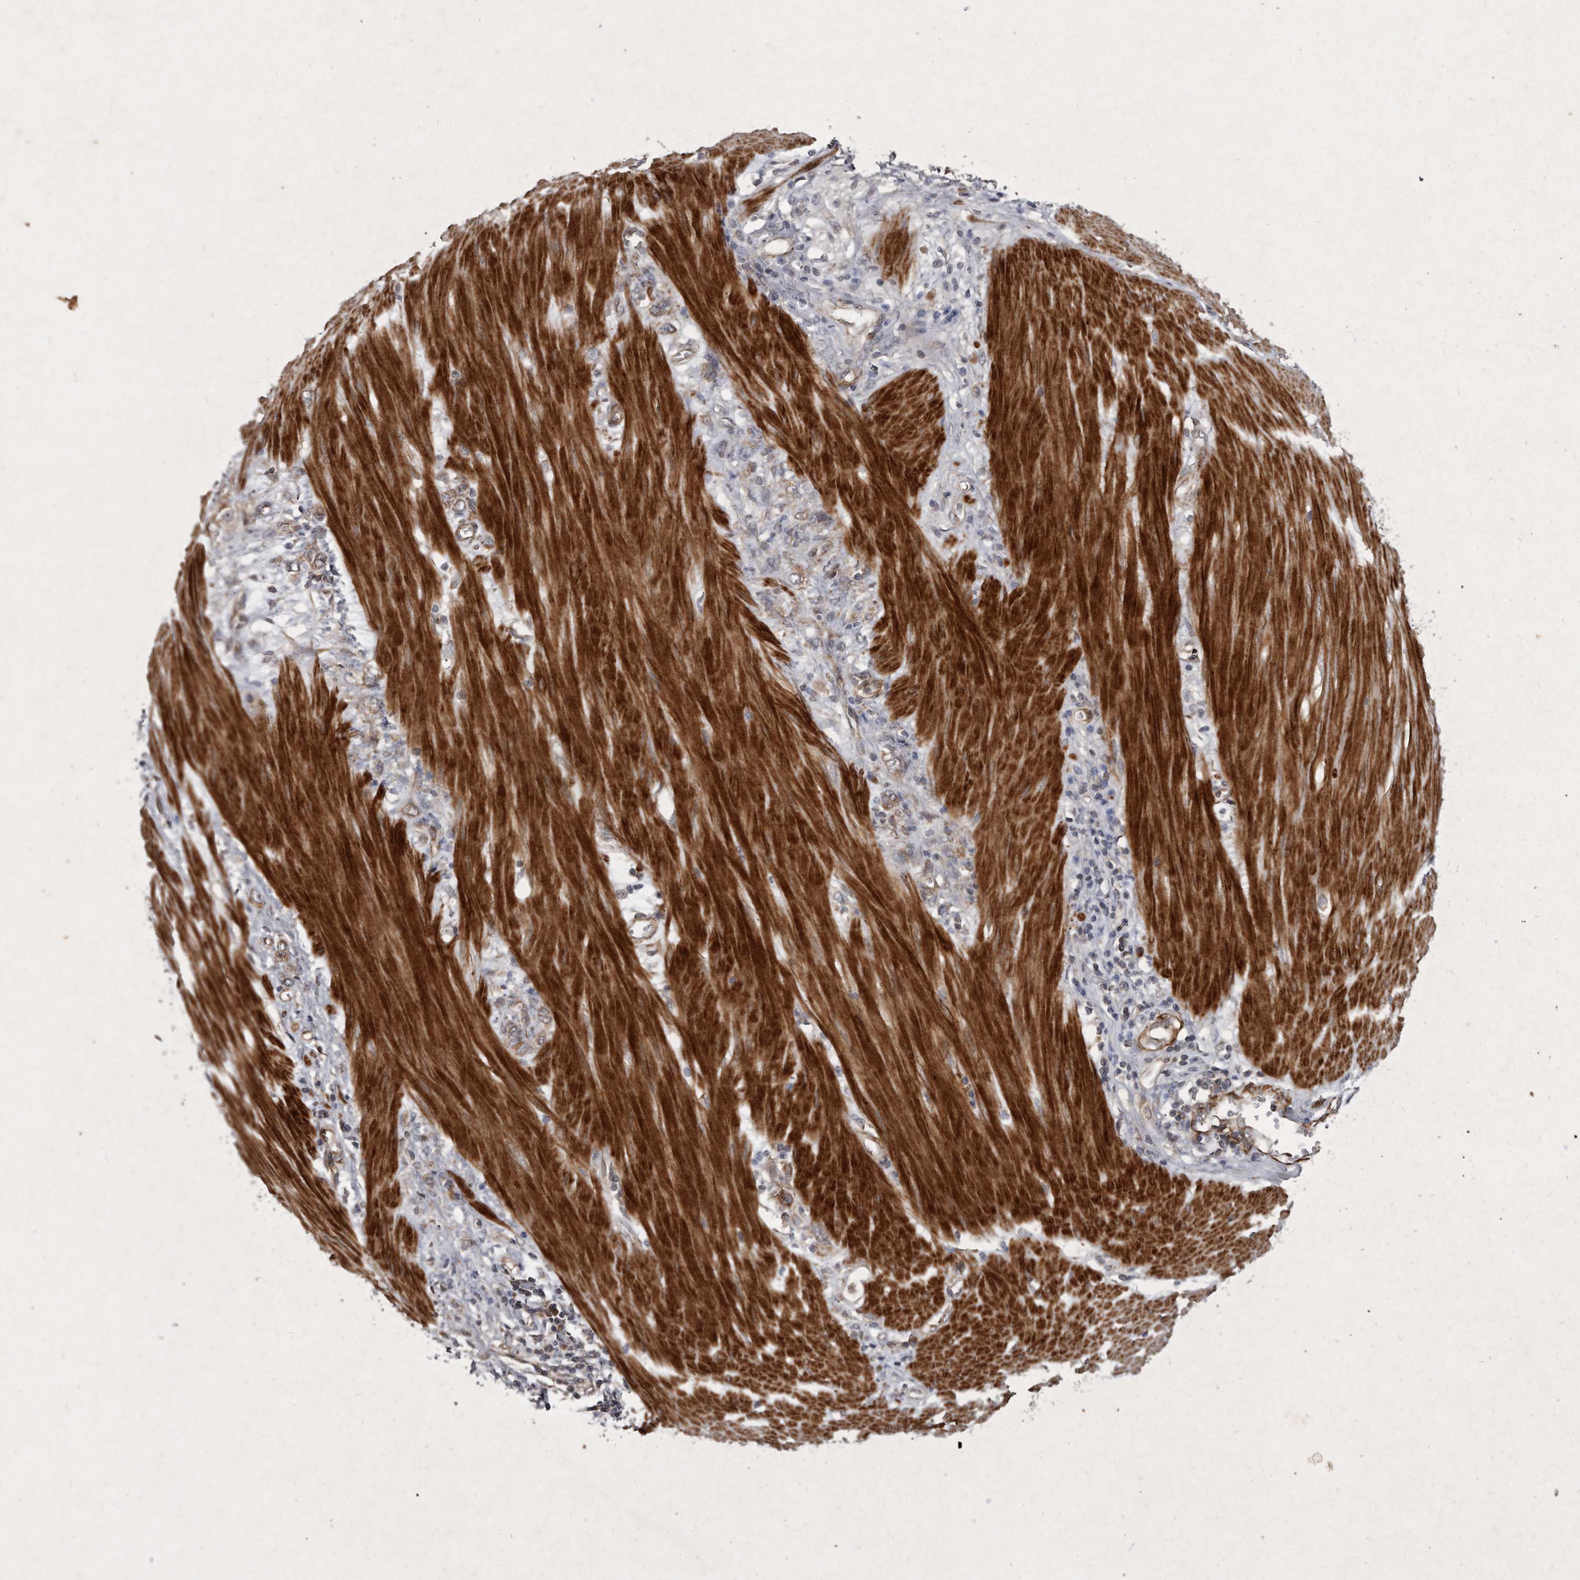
{"staining": {"intensity": "weak", "quantity": ">75%", "location": "cytoplasmic/membranous"}, "tissue": "stomach cancer", "cell_type": "Tumor cells", "image_type": "cancer", "snomed": [{"axis": "morphology", "description": "Adenocarcinoma, NOS"}, {"axis": "topography", "description": "Stomach"}], "caption": "This is a photomicrograph of immunohistochemistry (IHC) staining of stomach cancer (adenocarcinoma), which shows weak positivity in the cytoplasmic/membranous of tumor cells.", "gene": "MRPS15", "patient": {"sex": "female", "age": 76}}